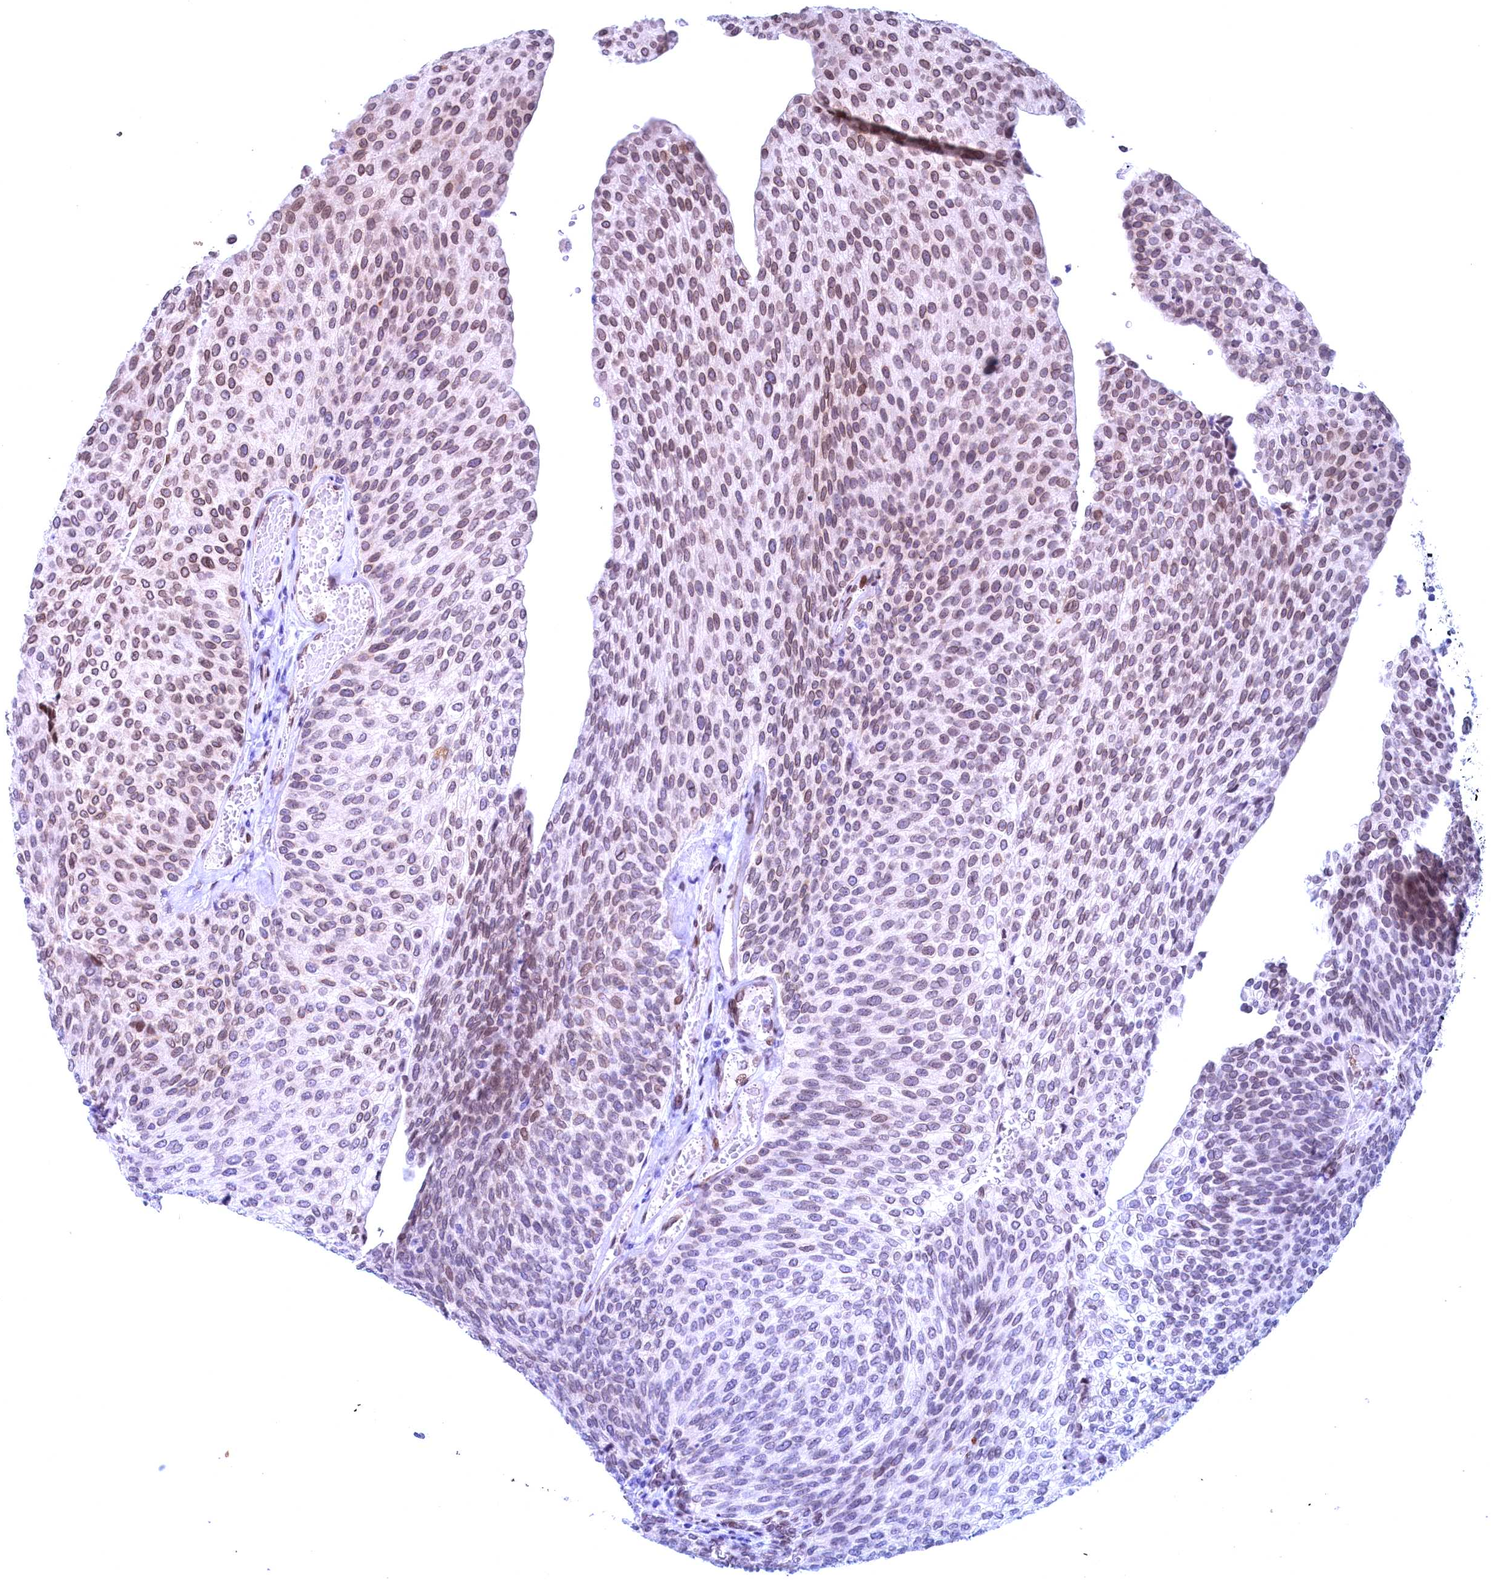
{"staining": {"intensity": "moderate", "quantity": "25%-75%", "location": "nuclear"}, "tissue": "urothelial cancer", "cell_type": "Tumor cells", "image_type": "cancer", "snomed": [{"axis": "morphology", "description": "Urothelial carcinoma, High grade"}, {"axis": "topography", "description": "Urinary bladder"}], "caption": "Protein expression analysis of human urothelial cancer reveals moderate nuclear positivity in approximately 25%-75% of tumor cells.", "gene": "GPSM1", "patient": {"sex": "female", "age": 79}}